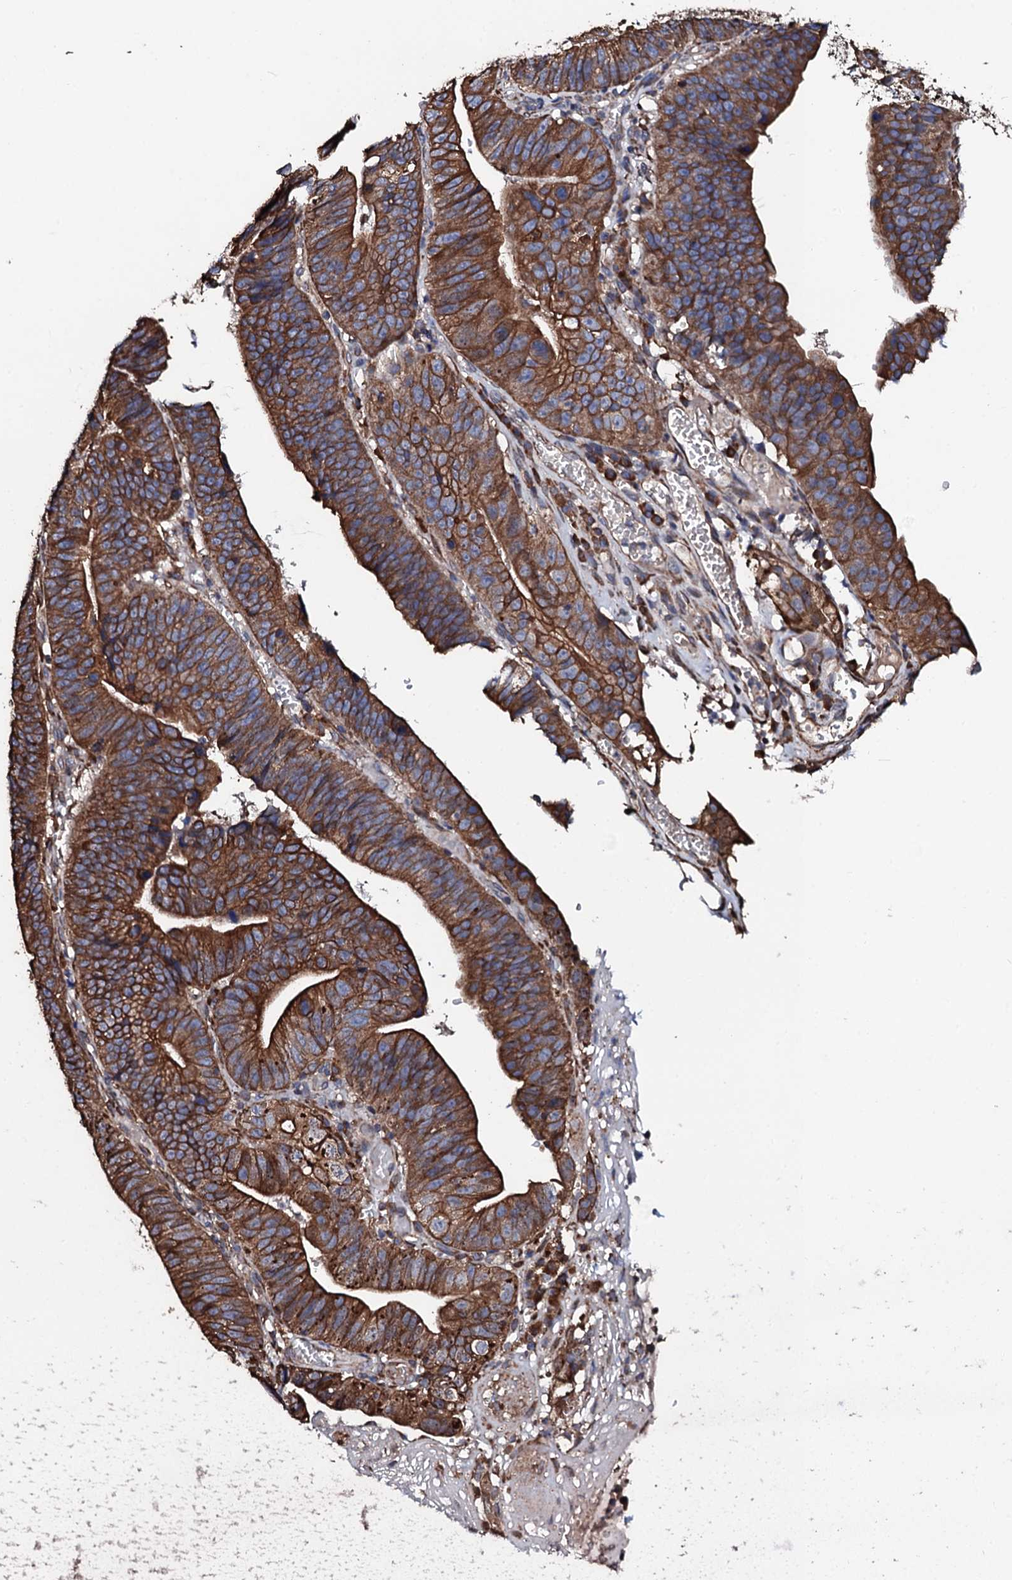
{"staining": {"intensity": "strong", "quantity": ">75%", "location": "cytoplasmic/membranous"}, "tissue": "stomach cancer", "cell_type": "Tumor cells", "image_type": "cancer", "snomed": [{"axis": "morphology", "description": "Adenocarcinoma, NOS"}, {"axis": "topography", "description": "Stomach"}], "caption": "Stomach adenocarcinoma stained with a protein marker exhibits strong staining in tumor cells.", "gene": "CKAP5", "patient": {"sex": "male", "age": 59}}